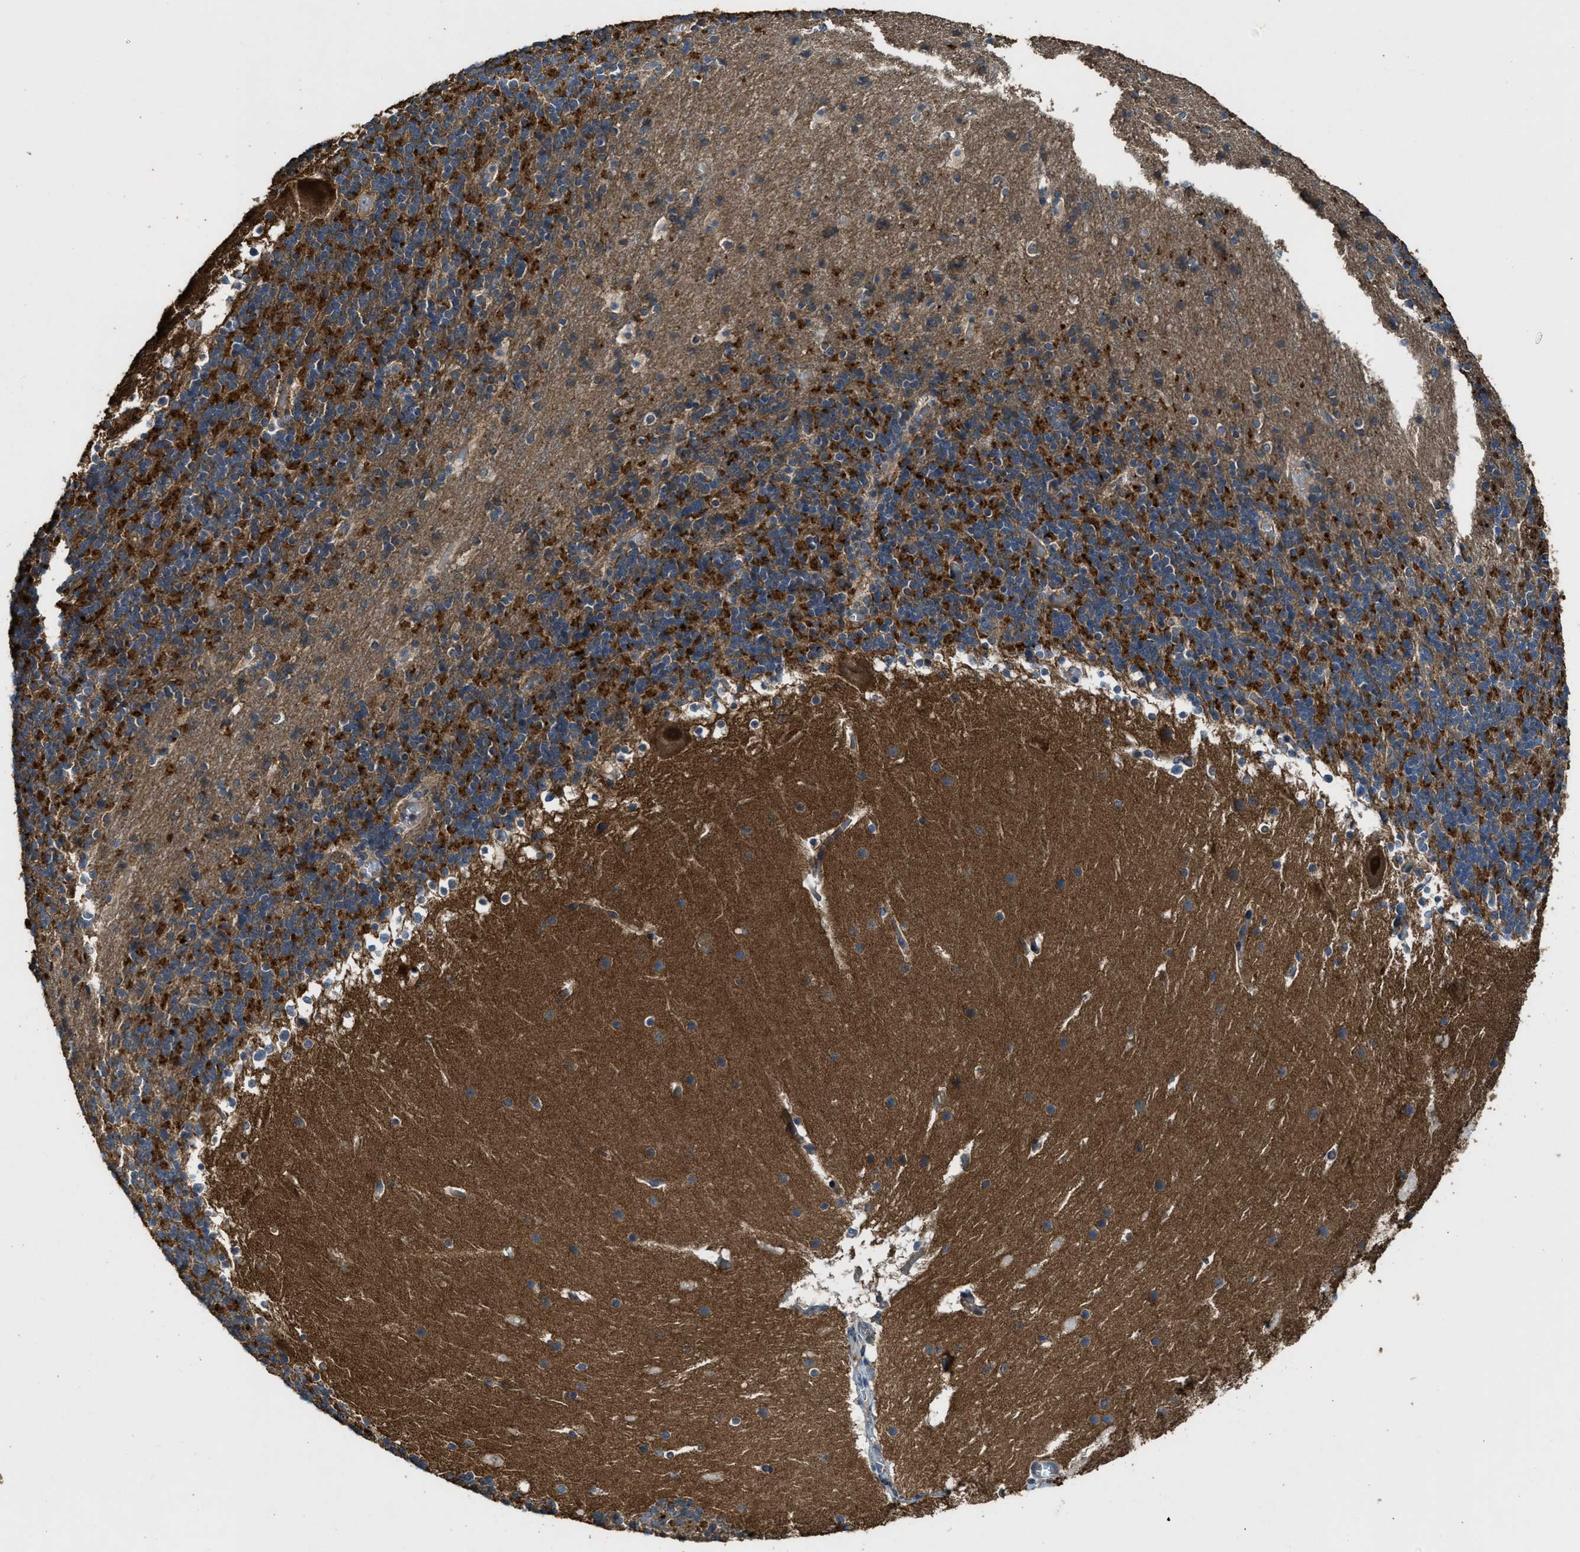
{"staining": {"intensity": "strong", "quantity": "25%-75%", "location": "cytoplasmic/membranous"}, "tissue": "cerebellum", "cell_type": "Cells in granular layer", "image_type": "normal", "snomed": [{"axis": "morphology", "description": "Normal tissue, NOS"}, {"axis": "topography", "description": "Cerebellum"}], "caption": "Protein staining of normal cerebellum shows strong cytoplasmic/membranous positivity in approximately 25%-75% of cells in granular layer. (DAB (3,3'-diaminobenzidine) IHC with brightfield microscopy, high magnification).", "gene": "MAP3K8", "patient": {"sex": "male", "age": 45}}